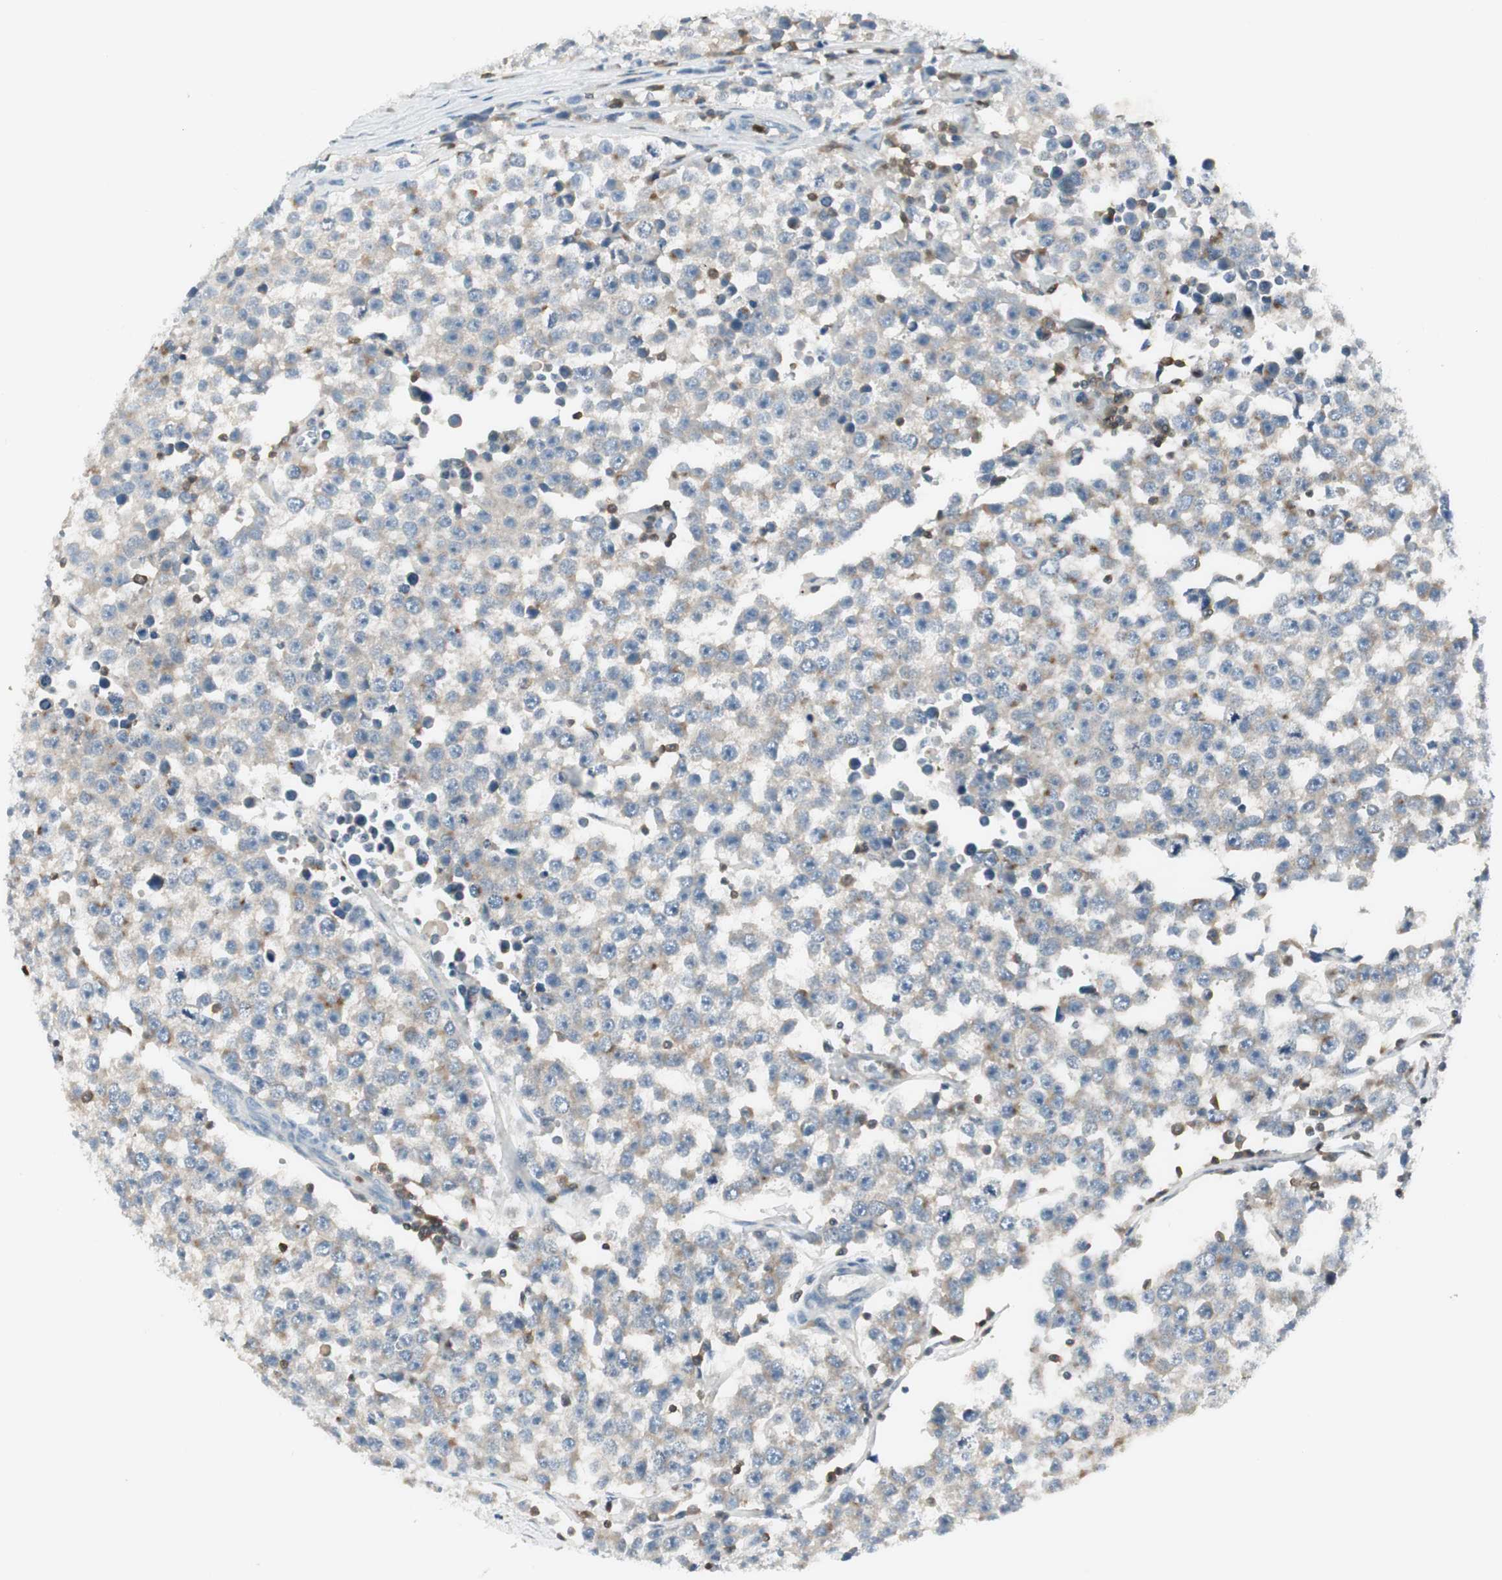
{"staining": {"intensity": "weak", "quantity": "<25%", "location": "cytoplasmic/membranous"}, "tissue": "testis cancer", "cell_type": "Tumor cells", "image_type": "cancer", "snomed": [{"axis": "morphology", "description": "Seminoma, NOS"}, {"axis": "morphology", "description": "Carcinoma, Embryonal, NOS"}, {"axis": "topography", "description": "Testis"}], "caption": "High magnification brightfield microscopy of embryonal carcinoma (testis) stained with DAB (brown) and counterstained with hematoxylin (blue): tumor cells show no significant expression.", "gene": "SLC9A3R1", "patient": {"sex": "male", "age": 52}}